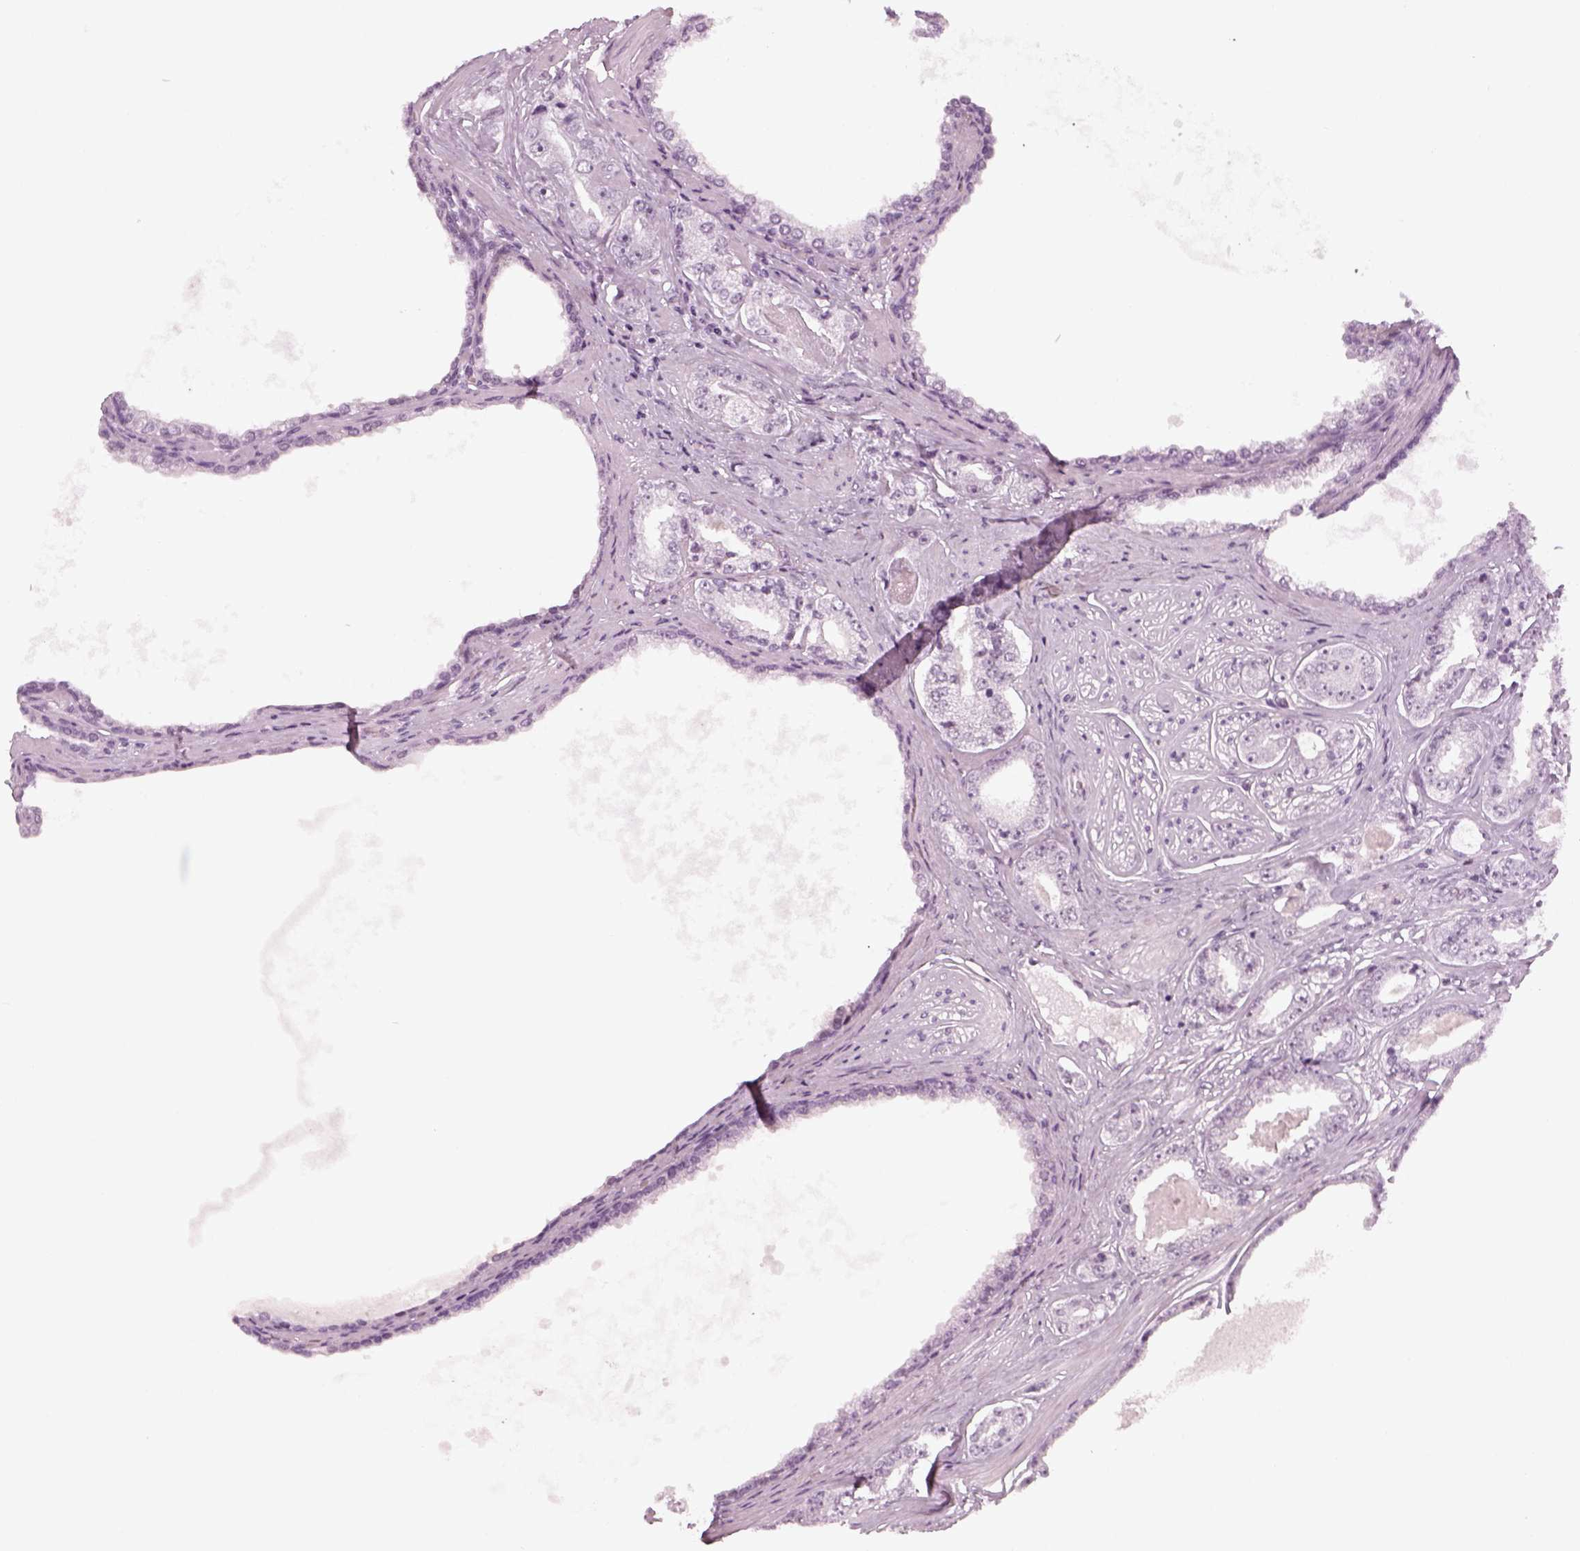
{"staining": {"intensity": "negative", "quantity": "none", "location": "none"}, "tissue": "prostate cancer", "cell_type": "Tumor cells", "image_type": "cancer", "snomed": [{"axis": "morphology", "description": "Adenocarcinoma, NOS"}, {"axis": "topography", "description": "Prostate"}], "caption": "Prostate cancer (adenocarcinoma) stained for a protein using IHC reveals no expression tumor cells.", "gene": "KCNG2", "patient": {"sex": "male", "age": 64}}